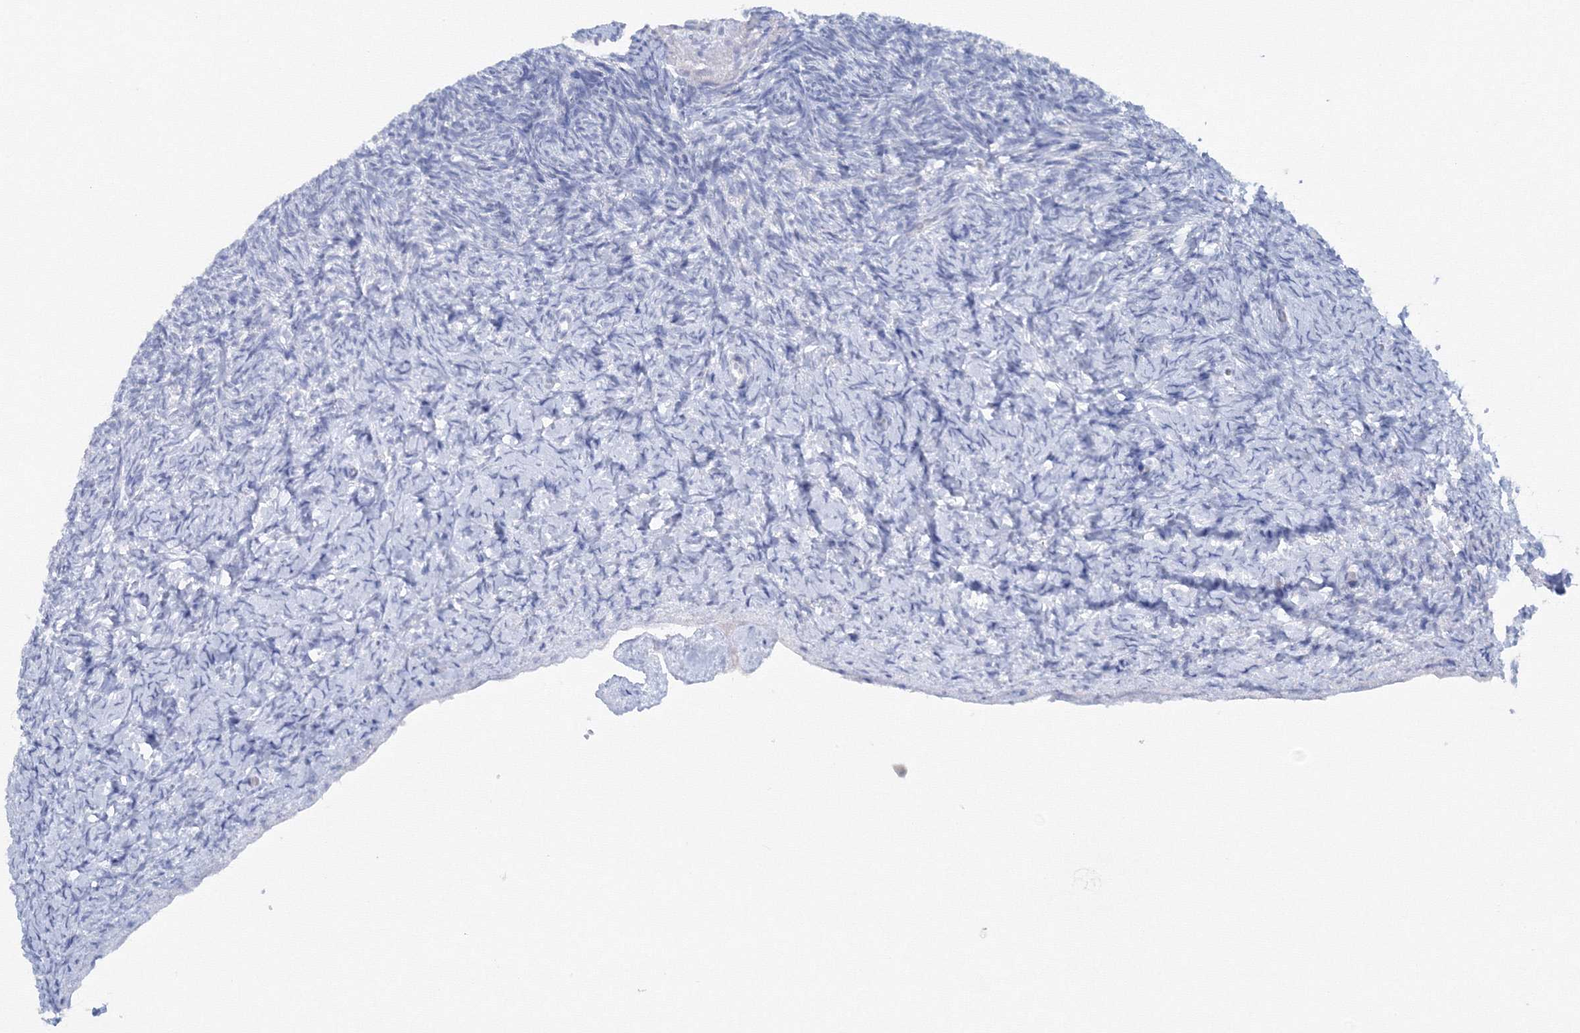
{"staining": {"intensity": "negative", "quantity": "none", "location": "none"}, "tissue": "ovary", "cell_type": "Ovarian stroma cells", "image_type": "normal", "snomed": [{"axis": "morphology", "description": "Normal tissue, NOS"}, {"axis": "topography", "description": "Ovary"}], "caption": "IHC histopathology image of normal human ovary stained for a protein (brown), which reveals no positivity in ovarian stroma cells.", "gene": "GCKR", "patient": {"sex": "female", "age": 34}}